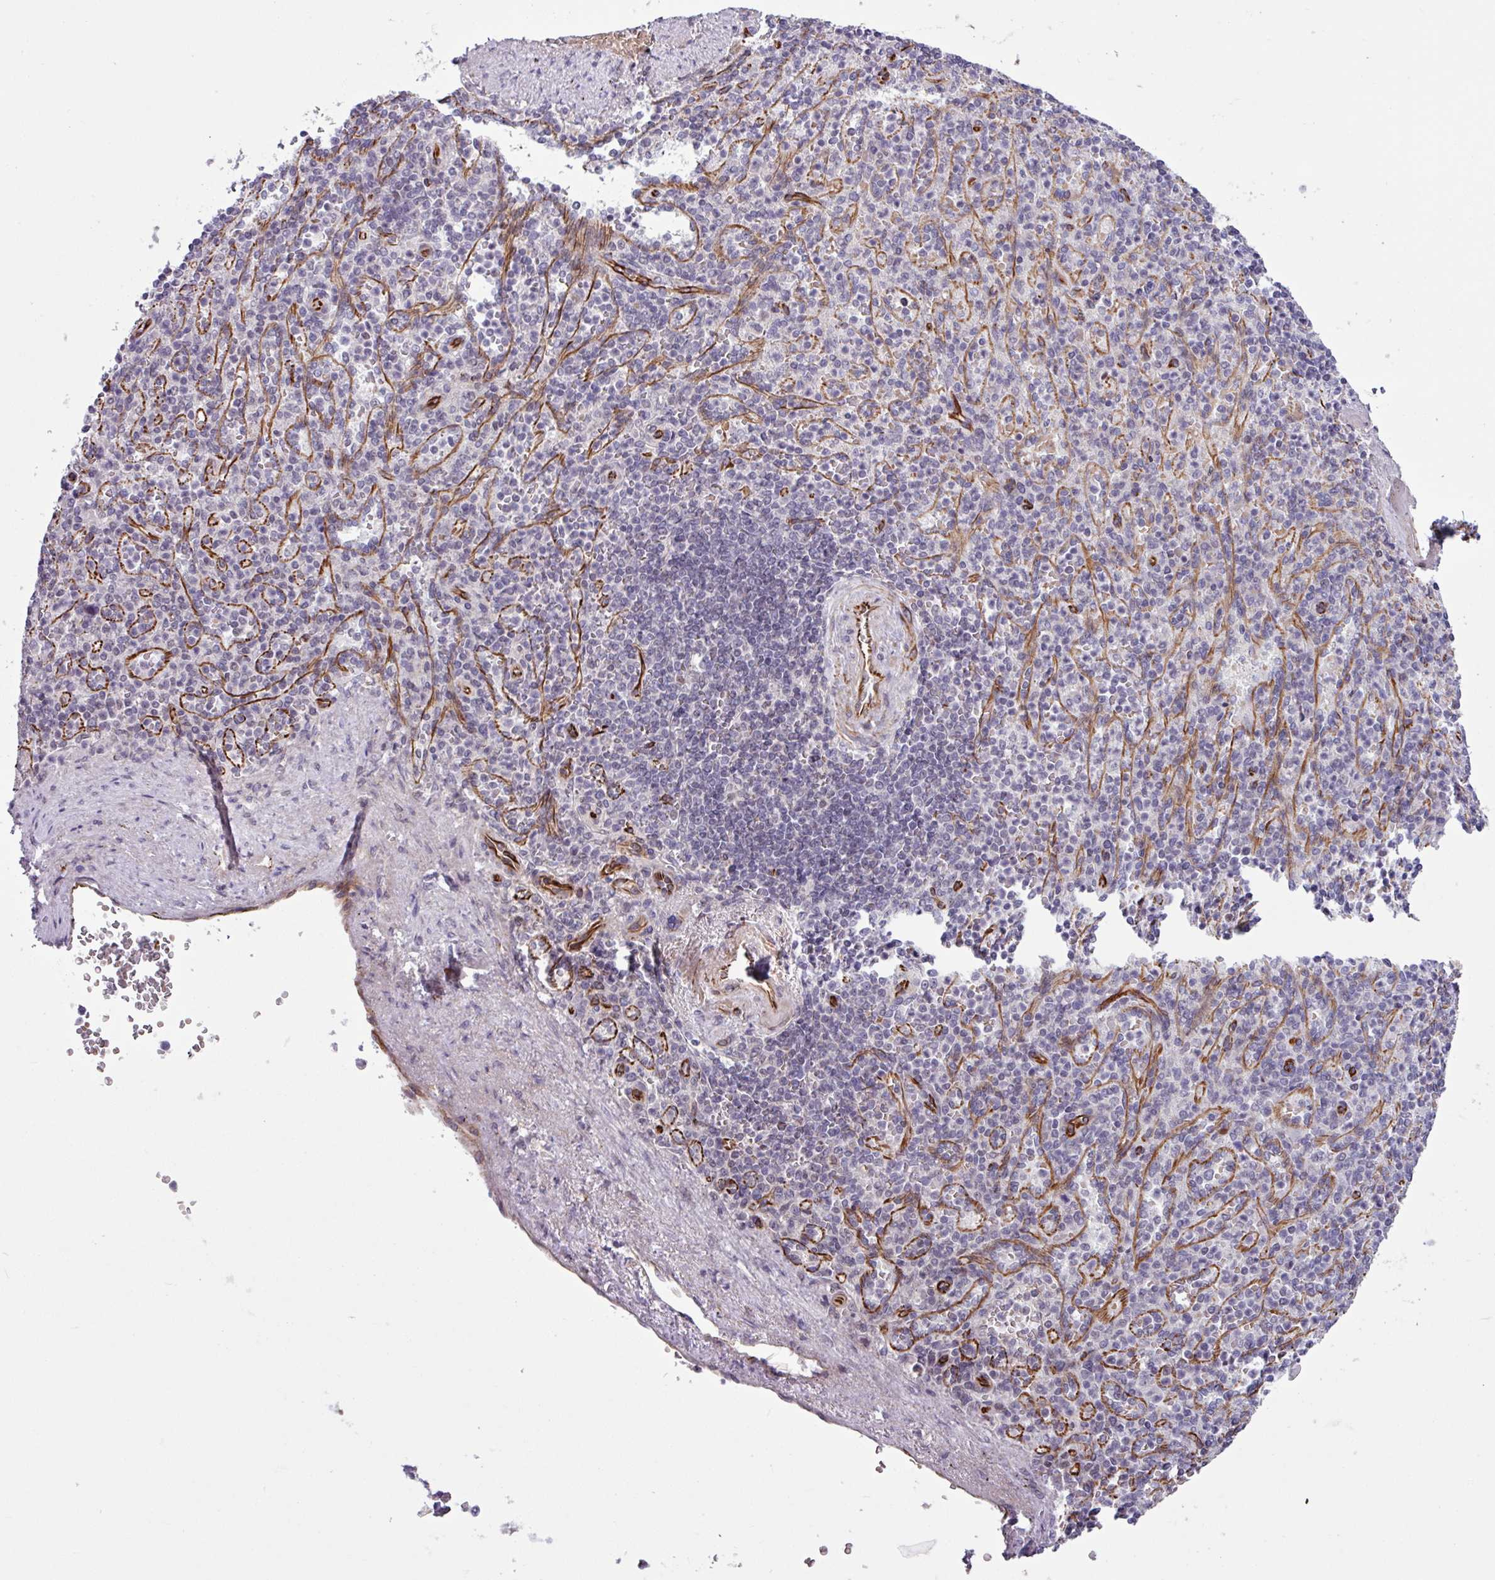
{"staining": {"intensity": "weak", "quantity": "<25%", "location": "cytoplasmic/membranous"}, "tissue": "spleen", "cell_type": "Cells in red pulp", "image_type": "normal", "snomed": [{"axis": "morphology", "description": "Normal tissue, NOS"}, {"axis": "topography", "description": "Spleen"}], "caption": "A photomicrograph of human spleen is negative for staining in cells in red pulp.", "gene": "CHD3", "patient": {"sex": "female", "age": 74}}